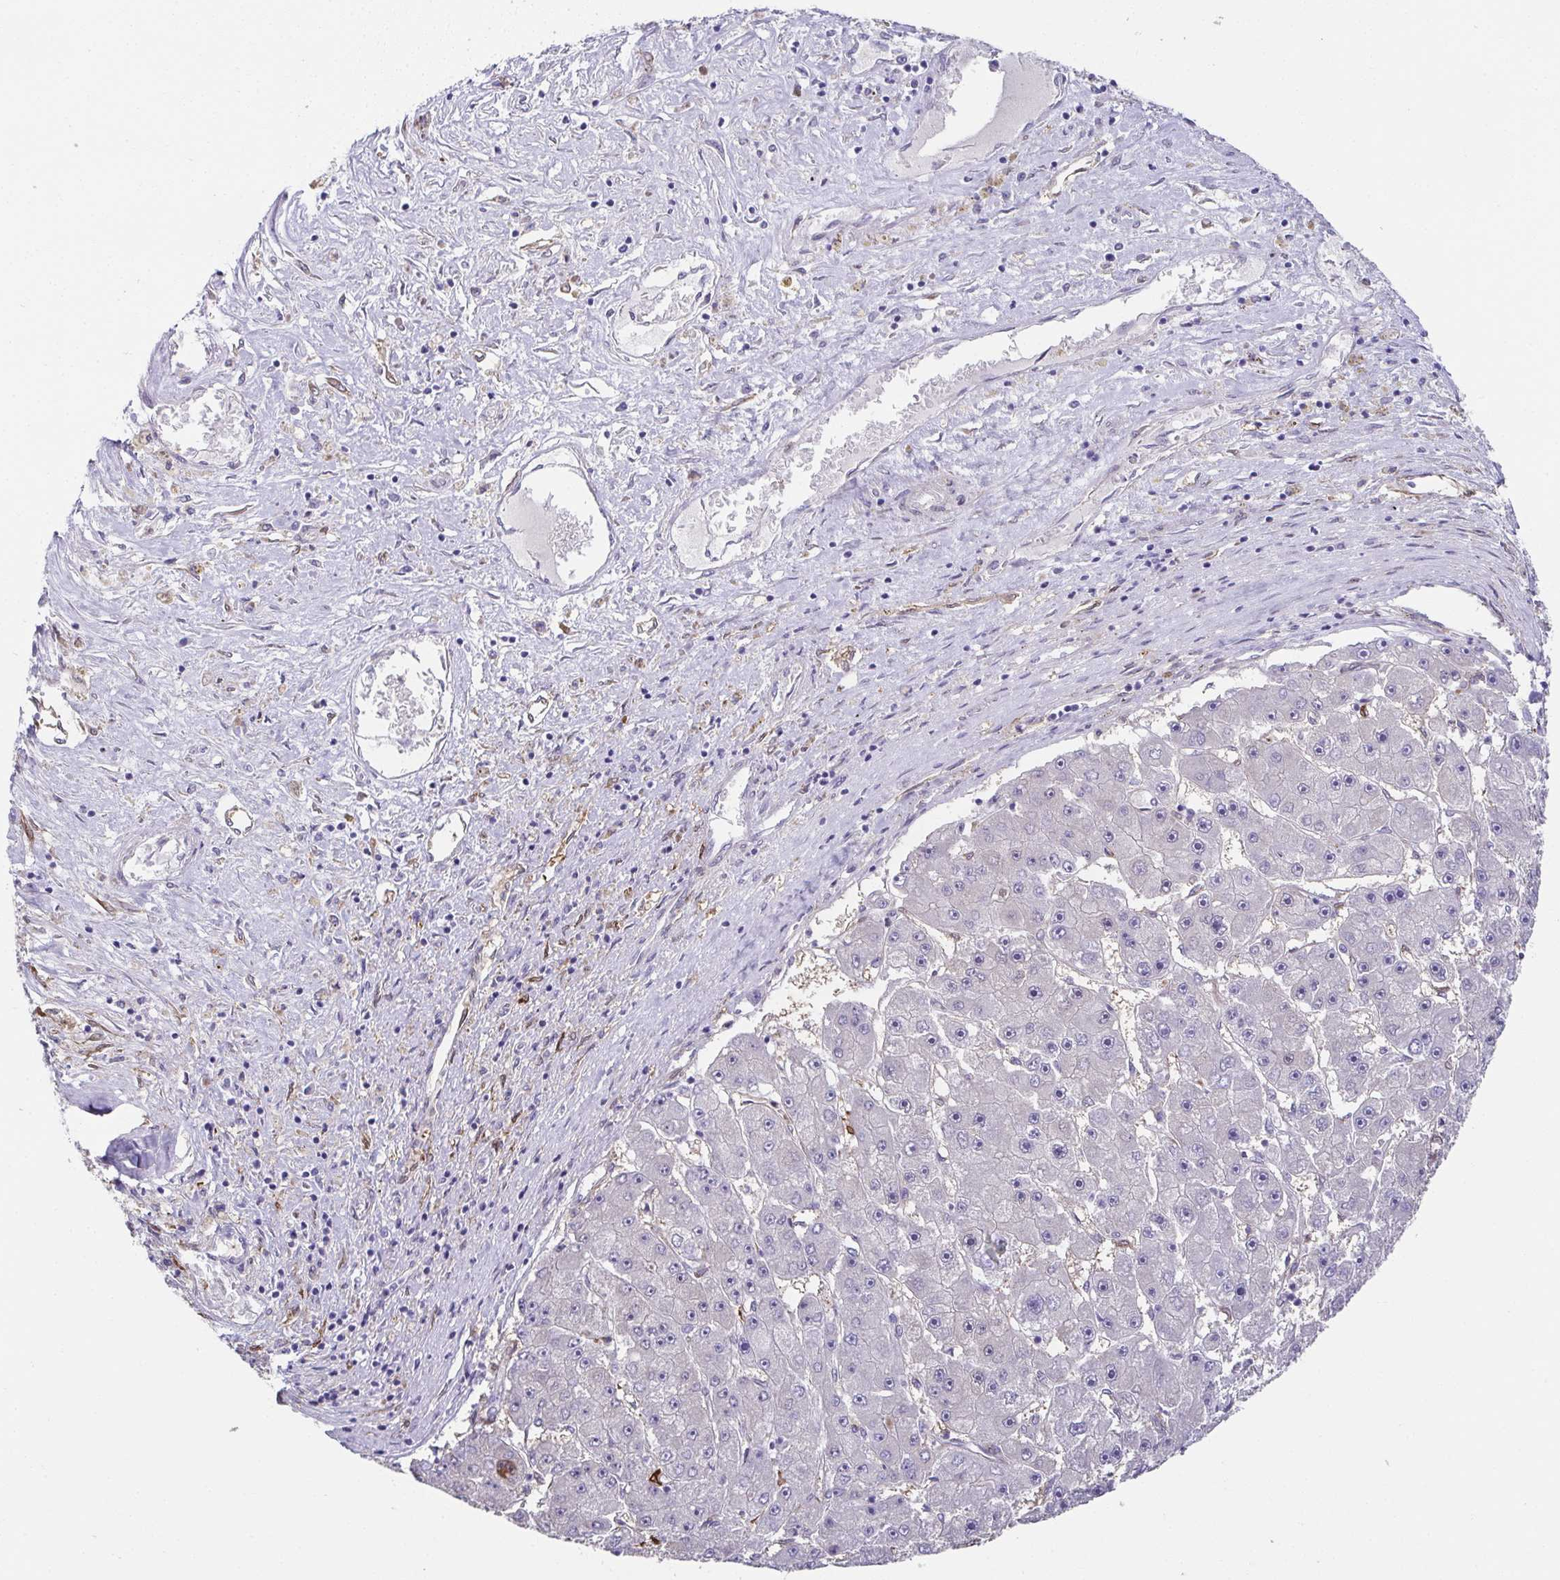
{"staining": {"intensity": "negative", "quantity": "none", "location": "none"}, "tissue": "liver cancer", "cell_type": "Tumor cells", "image_type": "cancer", "snomed": [{"axis": "morphology", "description": "Carcinoma, Hepatocellular, NOS"}, {"axis": "topography", "description": "Liver"}], "caption": "Tumor cells are negative for protein expression in human hepatocellular carcinoma (liver).", "gene": "RBP1", "patient": {"sex": "female", "age": 61}}